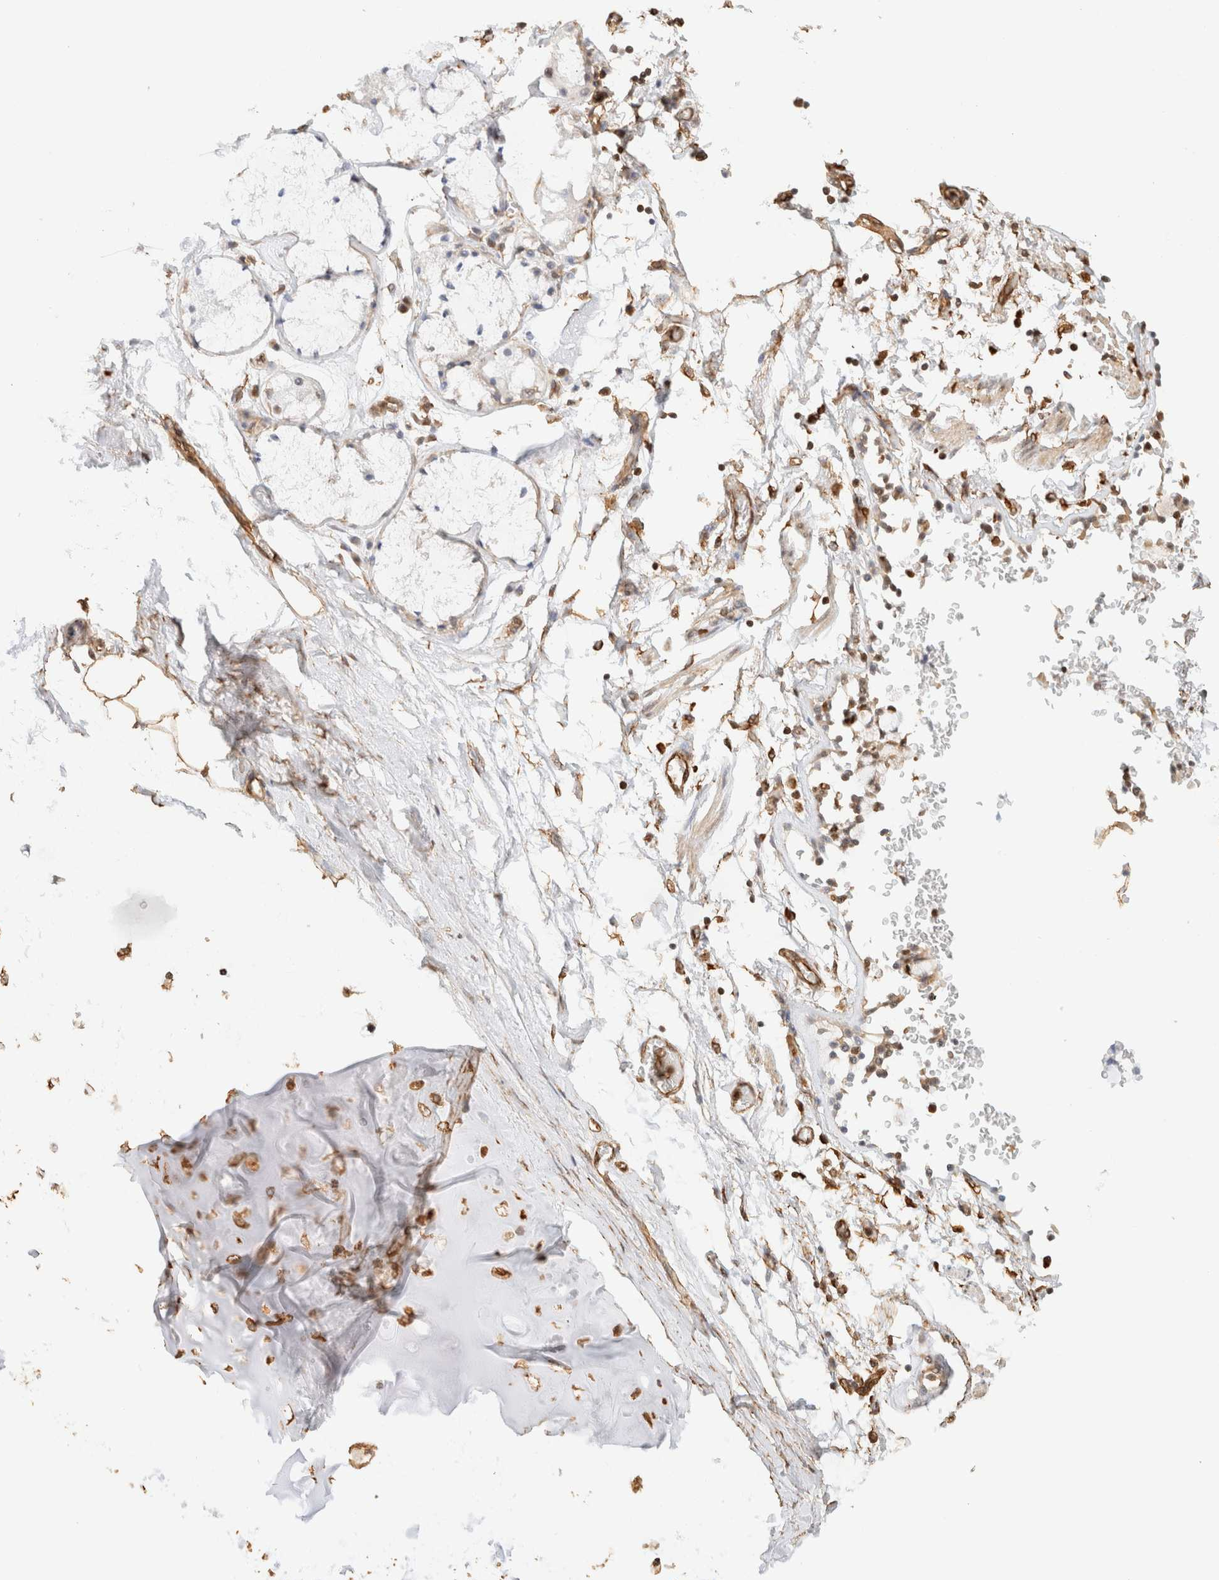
{"staining": {"intensity": "strong", "quantity": ">75%", "location": "cytoplasmic/membranous"}, "tissue": "adipose tissue", "cell_type": "Adipocytes", "image_type": "normal", "snomed": [{"axis": "morphology", "description": "Normal tissue, NOS"}, {"axis": "topography", "description": "Cartilage tissue"}, {"axis": "topography", "description": "Lung"}], "caption": "Adipose tissue stained with DAB (3,3'-diaminobenzidine) immunohistochemistry reveals high levels of strong cytoplasmic/membranous staining in approximately >75% of adipocytes. Nuclei are stained in blue.", "gene": "ARID5A", "patient": {"sex": "female", "age": 77}}